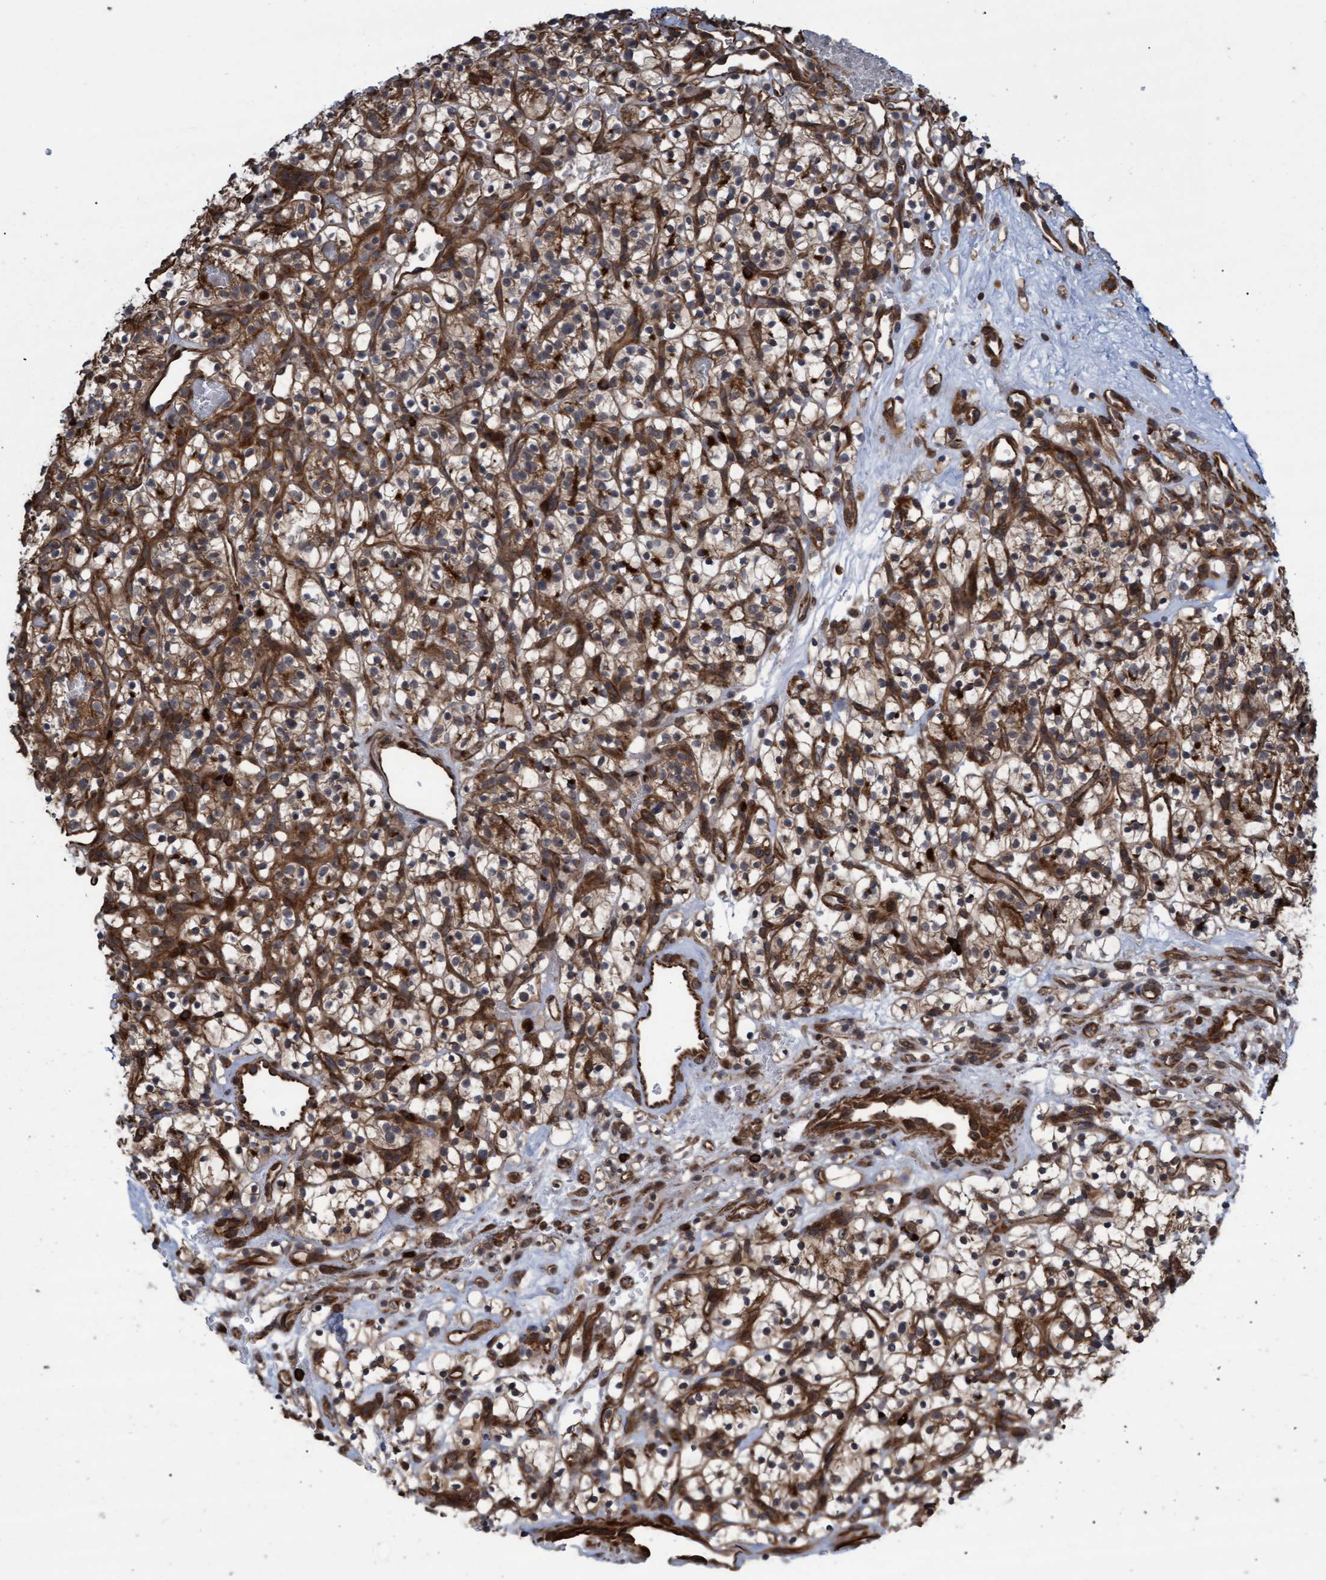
{"staining": {"intensity": "moderate", "quantity": ">75%", "location": "cytoplasmic/membranous"}, "tissue": "renal cancer", "cell_type": "Tumor cells", "image_type": "cancer", "snomed": [{"axis": "morphology", "description": "Adenocarcinoma, NOS"}, {"axis": "topography", "description": "Kidney"}], "caption": "Tumor cells reveal moderate cytoplasmic/membranous positivity in approximately >75% of cells in renal cancer. The staining was performed using DAB (3,3'-diaminobenzidine), with brown indicating positive protein expression. Nuclei are stained blue with hematoxylin.", "gene": "TNFRSF10B", "patient": {"sex": "female", "age": 57}}